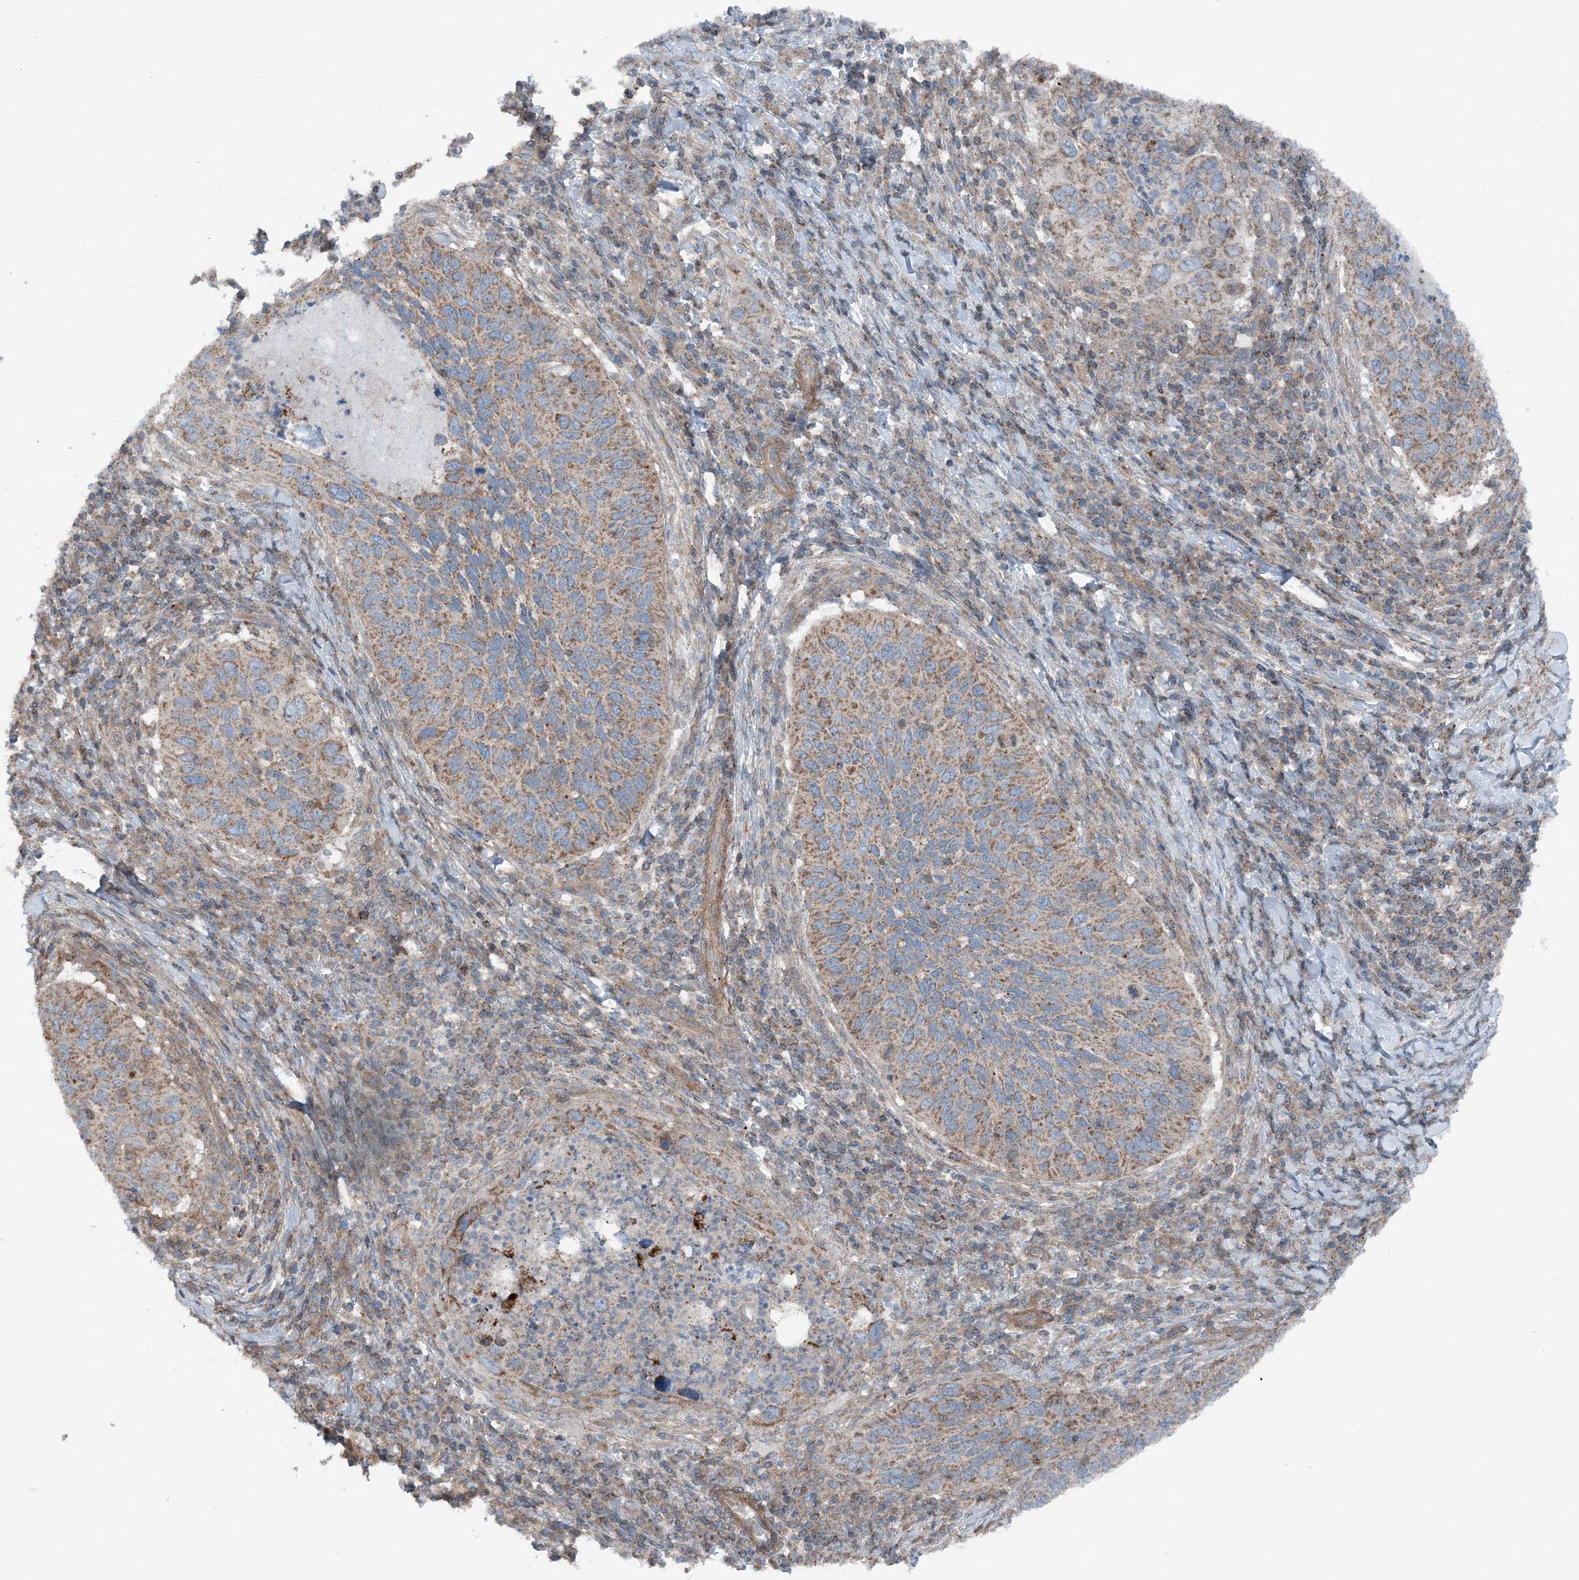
{"staining": {"intensity": "moderate", "quantity": "25%-75%", "location": "cytoplasmic/membranous"}, "tissue": "cervical cancer", "cell_type": "Tumor cells", "image_type": "cancer", "snomed": [{"axis": "morphology", "description": "Squamous cell carcinoma, NOS"}, {"axis": "topography", "description": "Cervix"}], "caption": "This is a histology image of immunohistochemistry (IHC) staining of squamous cell carcinoma (cervical), which shows moderate positivity in the cytoplasmic/membranous of tumor cells.", "gene": "KY", "patient": {"sex": "female", "age": 38}}